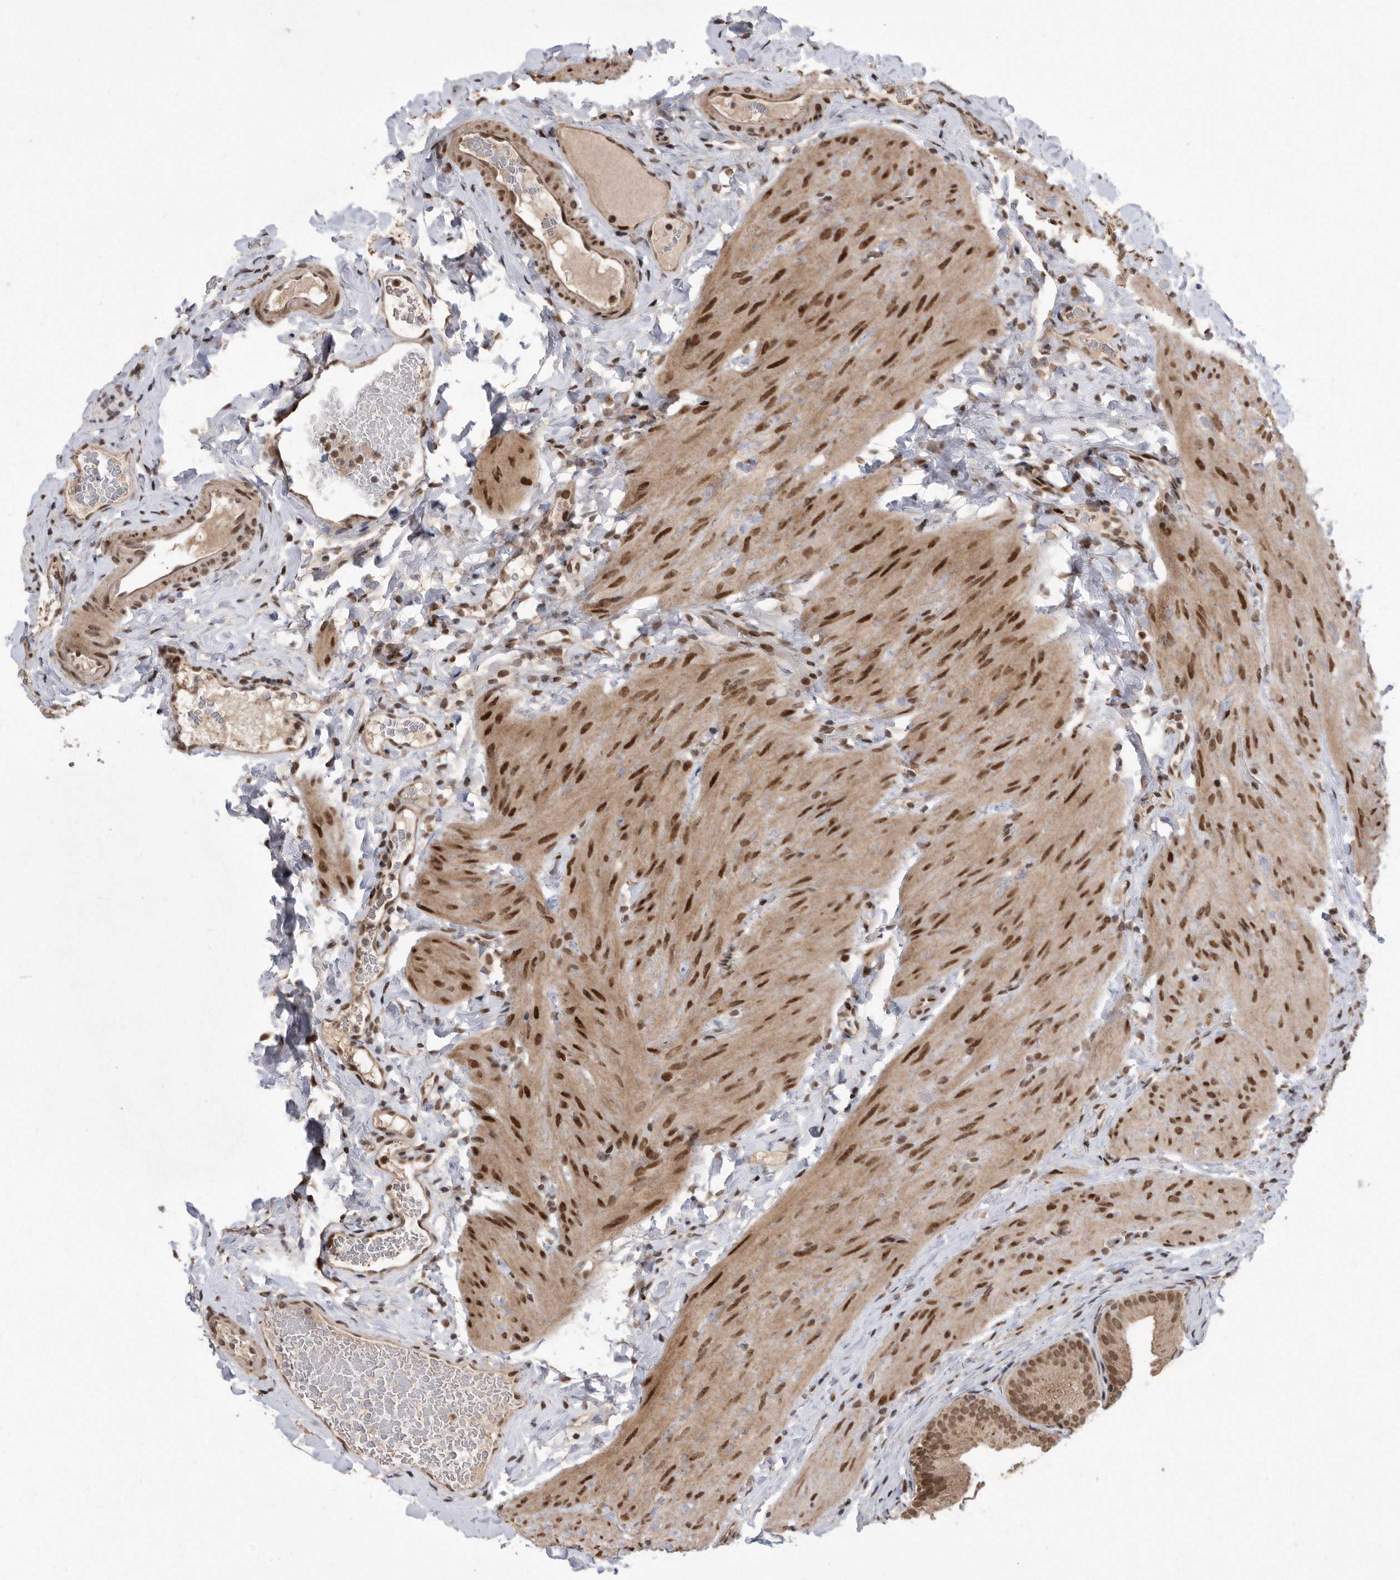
{"staining": {"intensity": "strong", "quantity": ">75%", "location": "cytoplasmic/membranous,nuclear"}, "tissue": "gallbladder", "cell_type": "Glandular cells", "image_type": "normal", "snomed": [{"axis": "morphology", "description": "Normal tissue, NOS"}, {"axis": "topography", "description": "Gallbladder"}], "caption": "Immunohistochemical staining of benign gallbladder exhibits strong cytoplasmic/membranous,nuclear protein positivity in about >75% of glandular cells.", "gene": "TDRD3", "patient": {"sex": "female", "age": 30}}